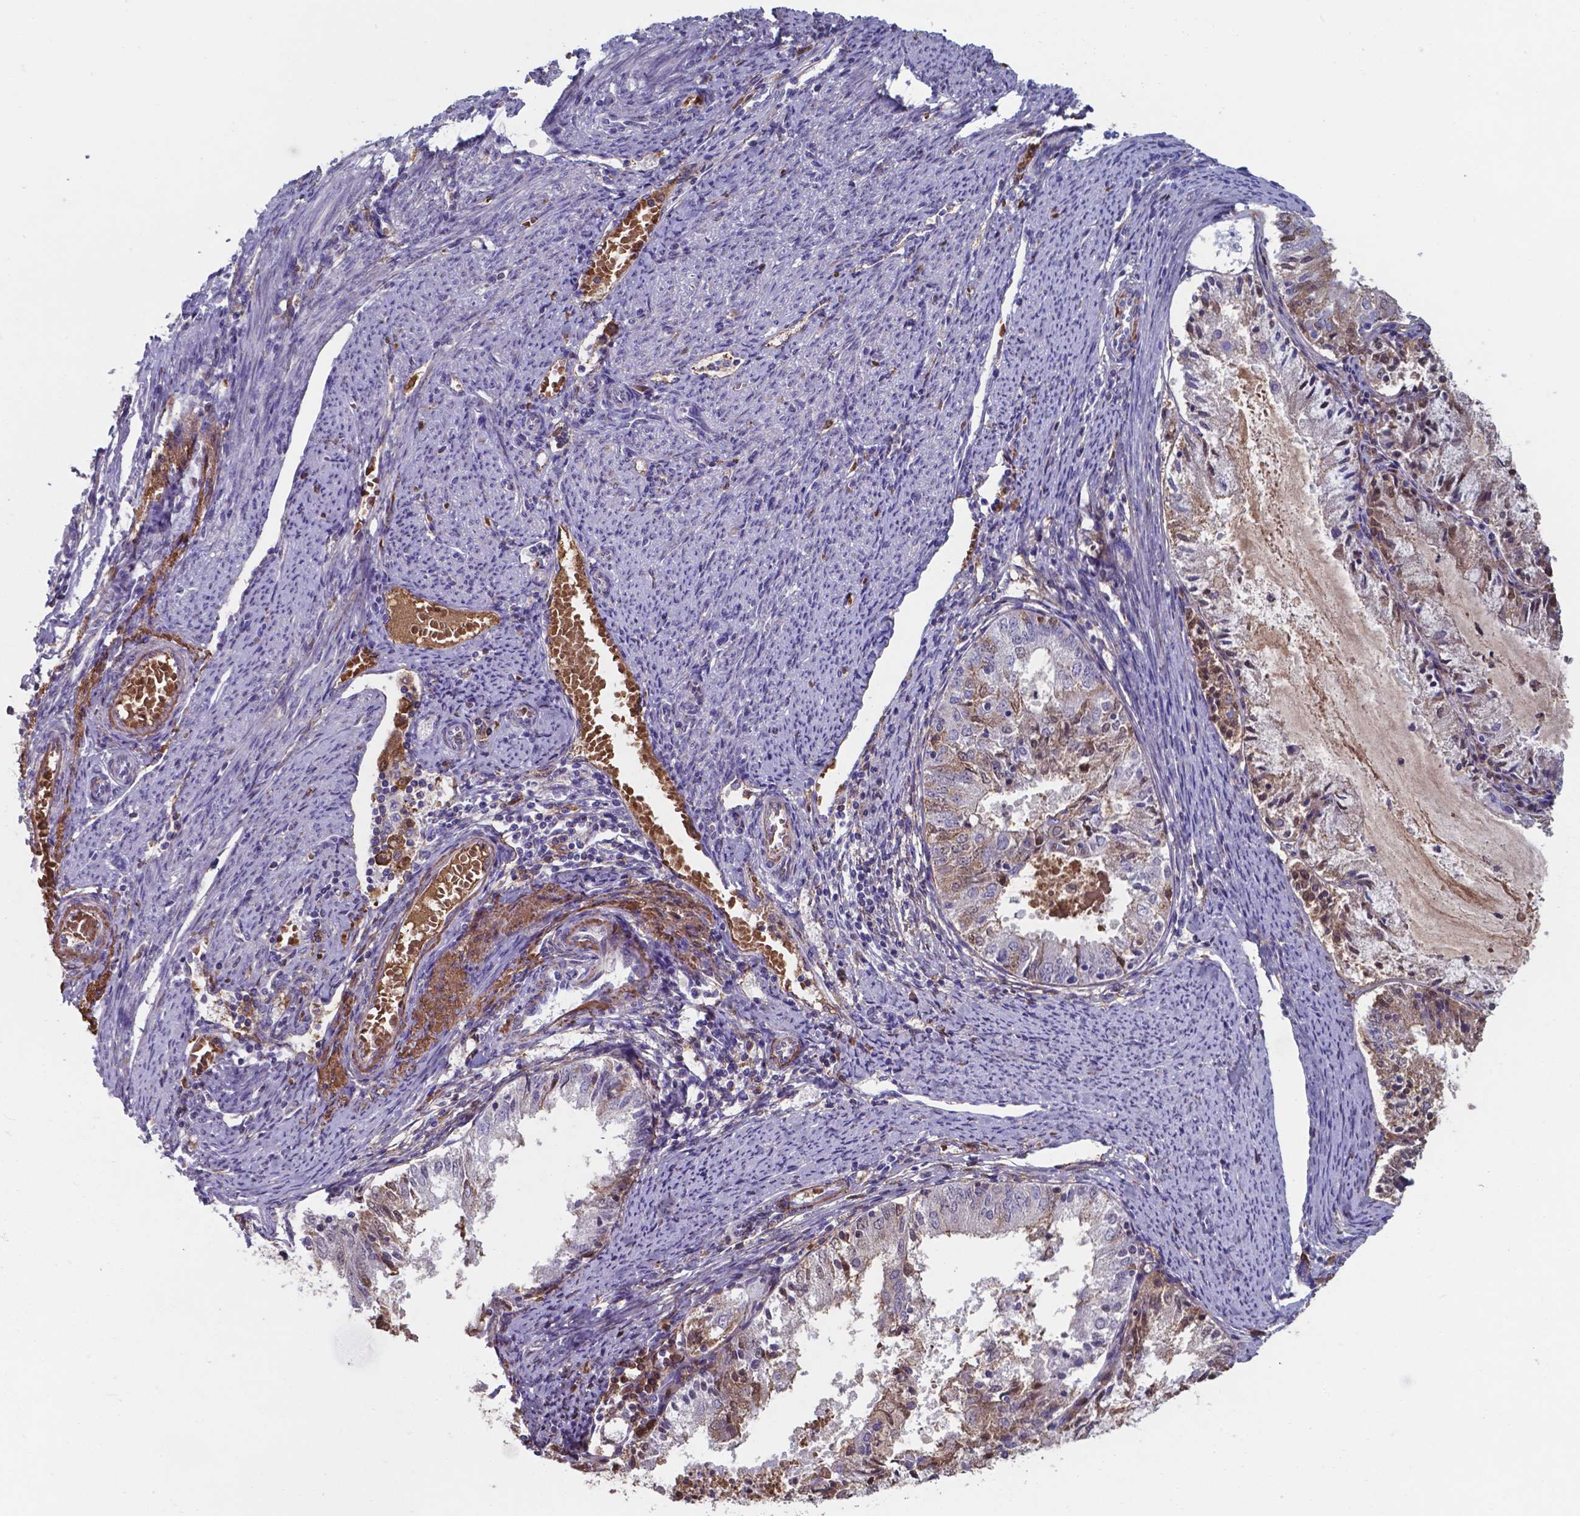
{"staining": {"intensity": "moderate", "quantity": "25%-75%", "location": "cytoplasmic/membranous"}, "tissue": "endometrial cancer", "cell_type": "Tumor cells", "image_type": "cancer", "snomed": [{"axis": "morphology", "description": "Adenocarcinoma, NOS"}, {"axis": "topography", "description": "Endometrium"}], "caption": "A brown stain highlights moderate cytoplasmic/membranous staining of a protein in human endometrial cancer (adenocarcinoma) tumor cells. The staining was performed using DAB (3,3'-diaminobenzidine) to visualize the protein expression in brown, while the nuclei were stained in blue with hematoxylin (Magnification: 20x).", "gene": "SERPINA1", "patient": {"sex": "female", "age": 57}}